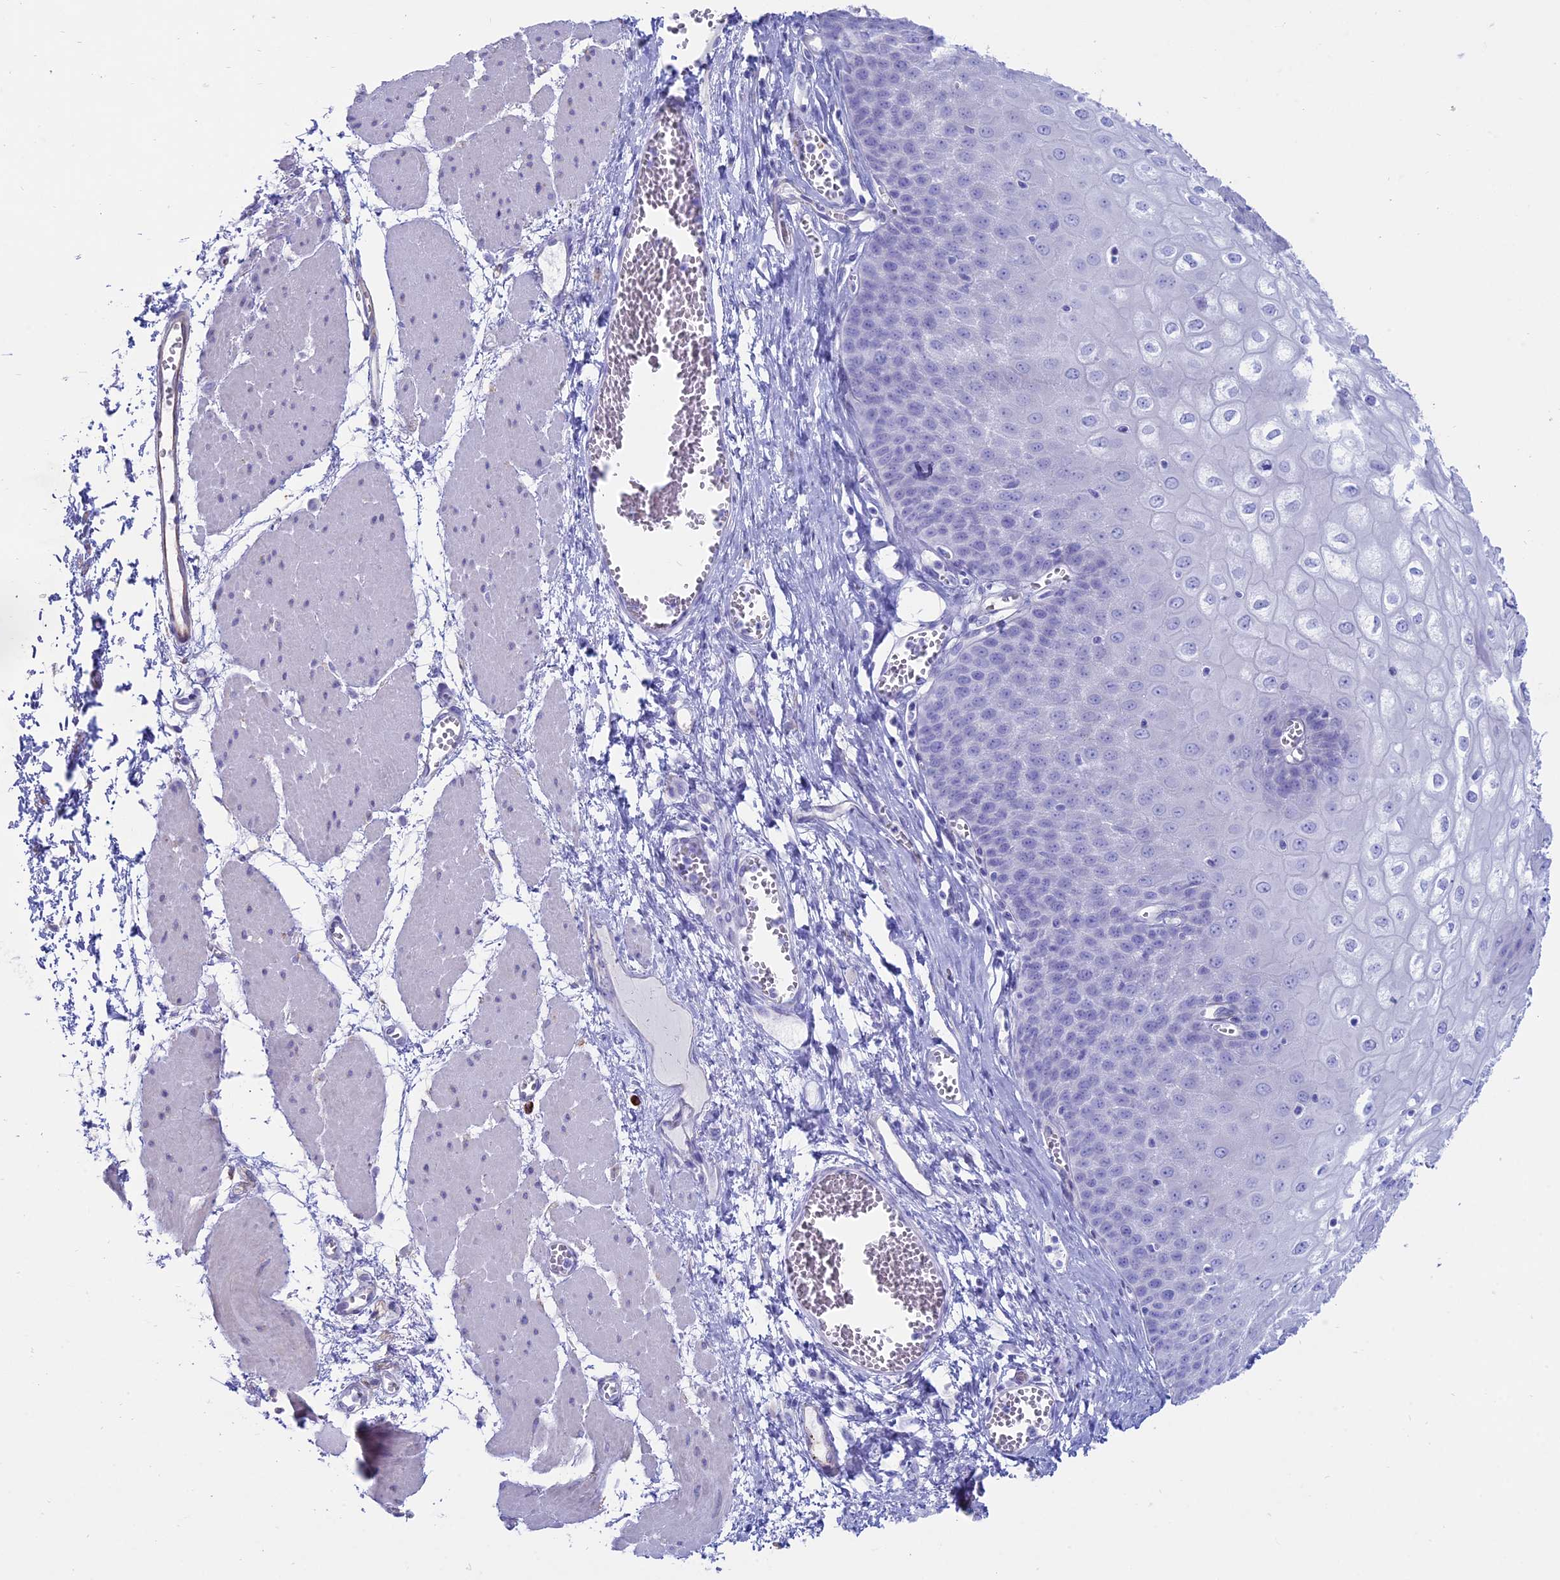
{"staining": {"intensity": "negative", "quantity": "none", "location": "none"}, "tissue": "esophagus", "cell_type": "Squamous epithelial cells", "image_type": "normal", "snomed": [{"axis": "morphology", "description": "Normal tissue, NOS"}, {"axis": "topography", "description": "Esophagus"}], "caption": "IHC histopathology image of unremarkable human esophagus stained for a protein (brown), which exhibits no staining in squamous epithelial cells.", "gene": "OR2AE1", "patient": {"sex": "male", "age": 60}}